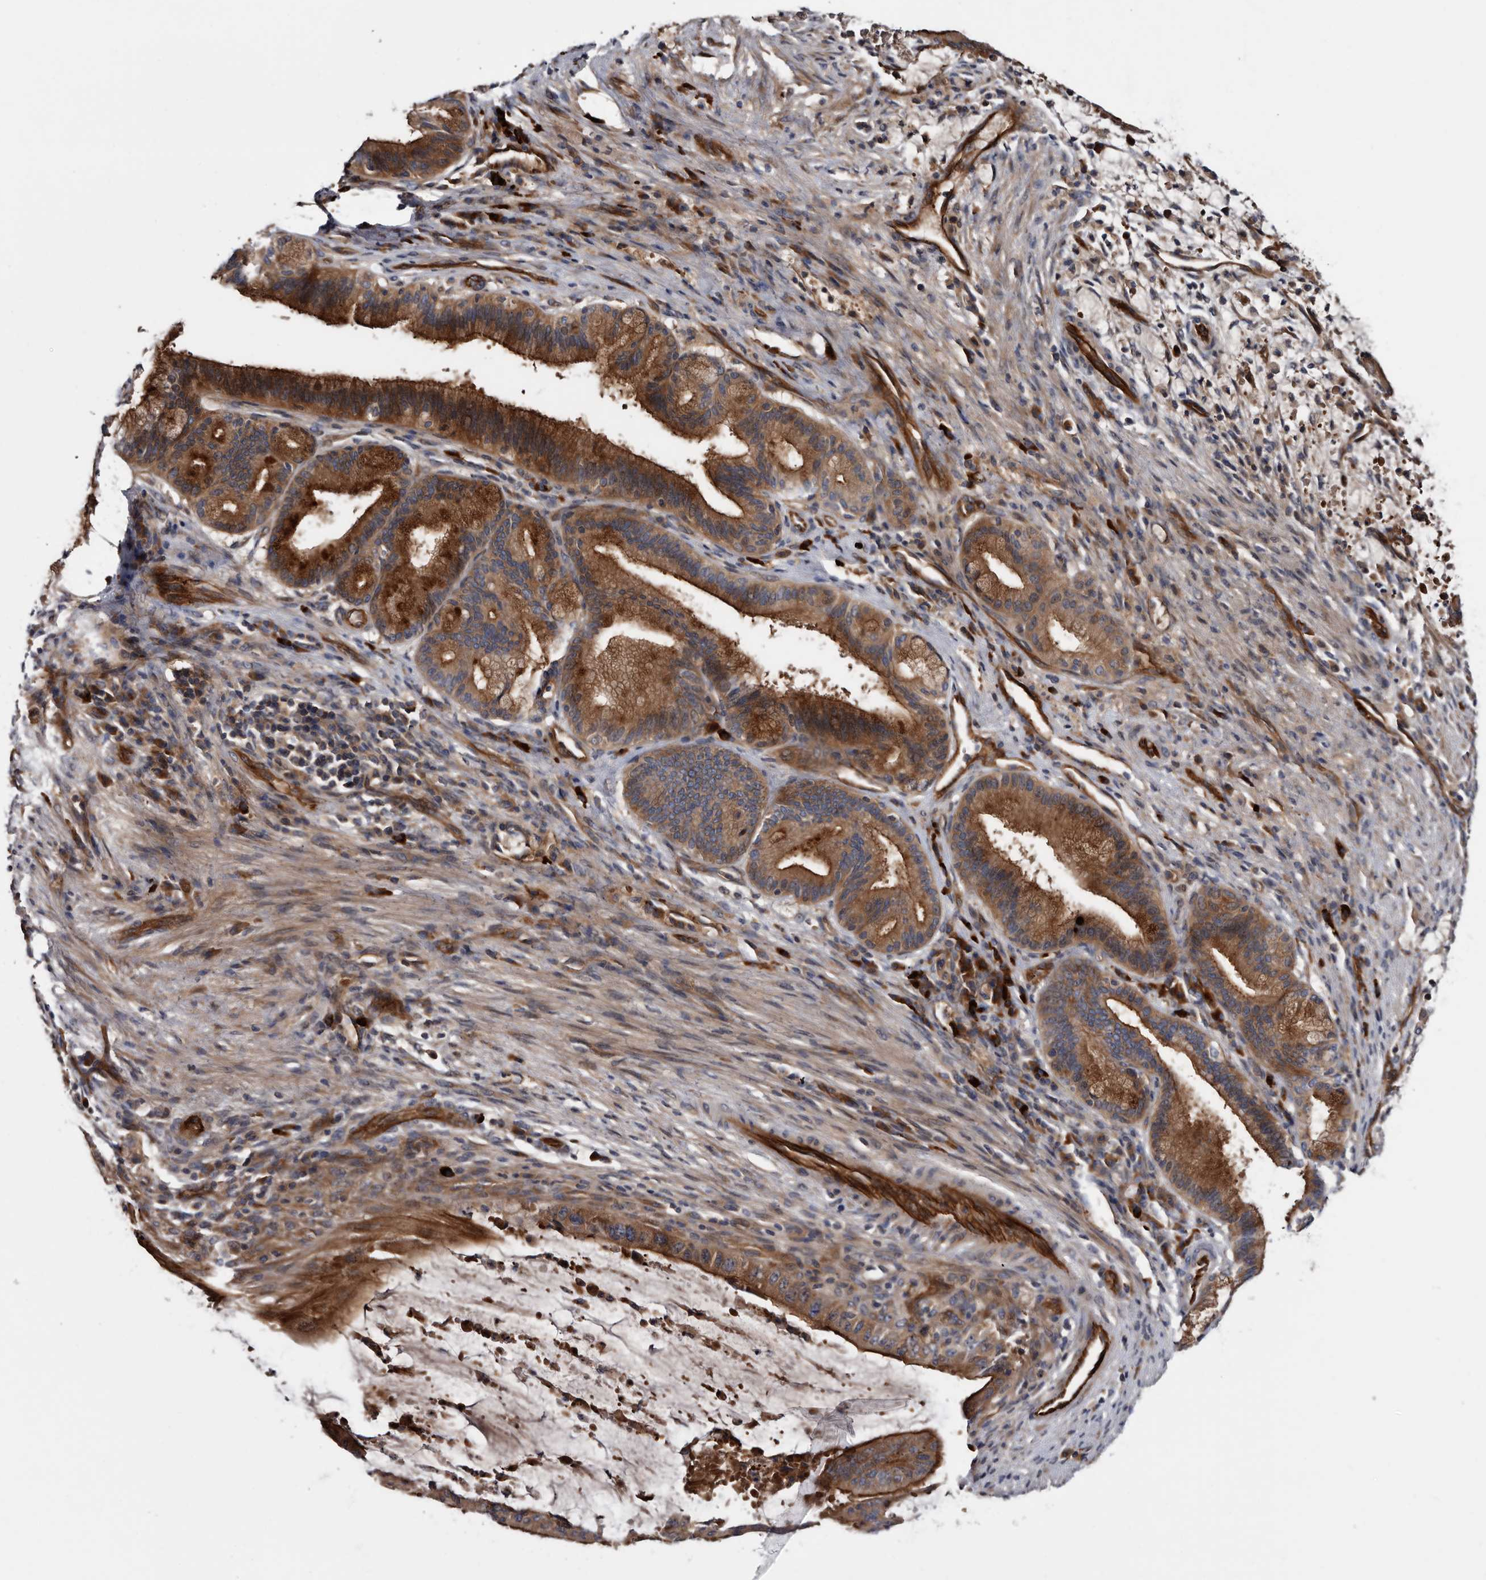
{"staining": {"intensity": "strong", "quantity": ">75%", "location": "cytoplasmic/membranous"}, "tissue": "liver cancer", "cell_type": "Tumor cells", "image_type": "cancer", "snomed": [{"axis": "morphology", "description": "Normal tissue, NOS"}, {"axis": "morphology", "description": "Cholangiocarcinoma"}, {"axis": "topography", "description": "Liver"}, {"axis": "topography", "description": "Peripheral nerve tissue"}], "caption": "A photomicrograph showing strong cytoplasmic/membranous positivity in approximately >75% of tumor cells in liver cancer, as visualized by brown immunohistochemical staining.", "gene": "TSPAN17", "patient": {"sex": "female", "age": 73}}